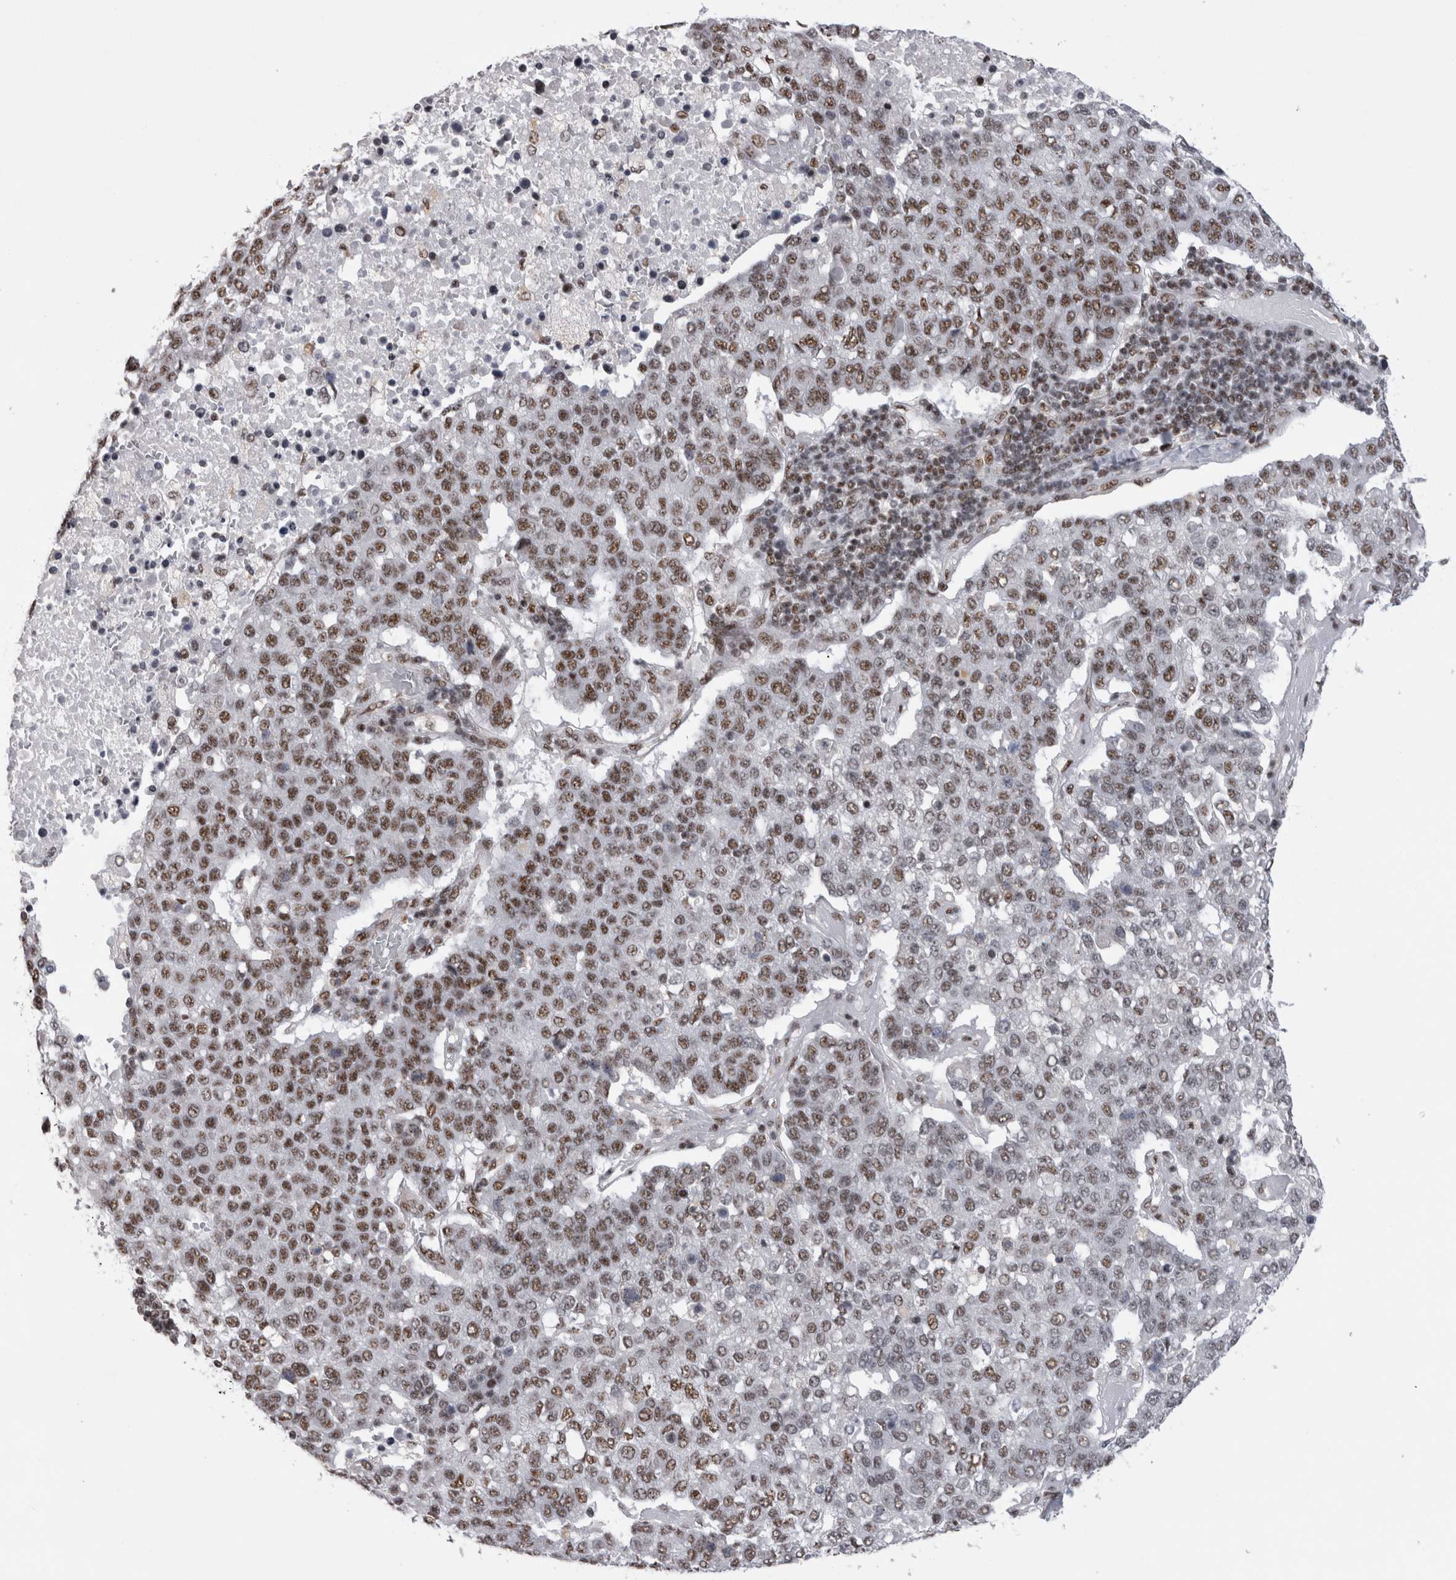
{"staining": {"intensity": "moderate", "quantity": "25%-75%", "location": "nuclear"}, "tissue": "pancreatic cancer", "cell_type": "Tumor cells", "image_type": "cancer", "snomed": [{"axis": "morphology", "description": "Adenocarcinoma, NOS"}, {"axis": "topography", "description": "Pancreas"}], "caption": "This is a photomicrograph of immunohistochemistry (IHC) staining of pancreatic cancer (adenocarcinoma), which shows moderate staining in the nuclear of tumor cells.", "gene": "CDK11A", "patient": {"sex": "female", "age": 61}}